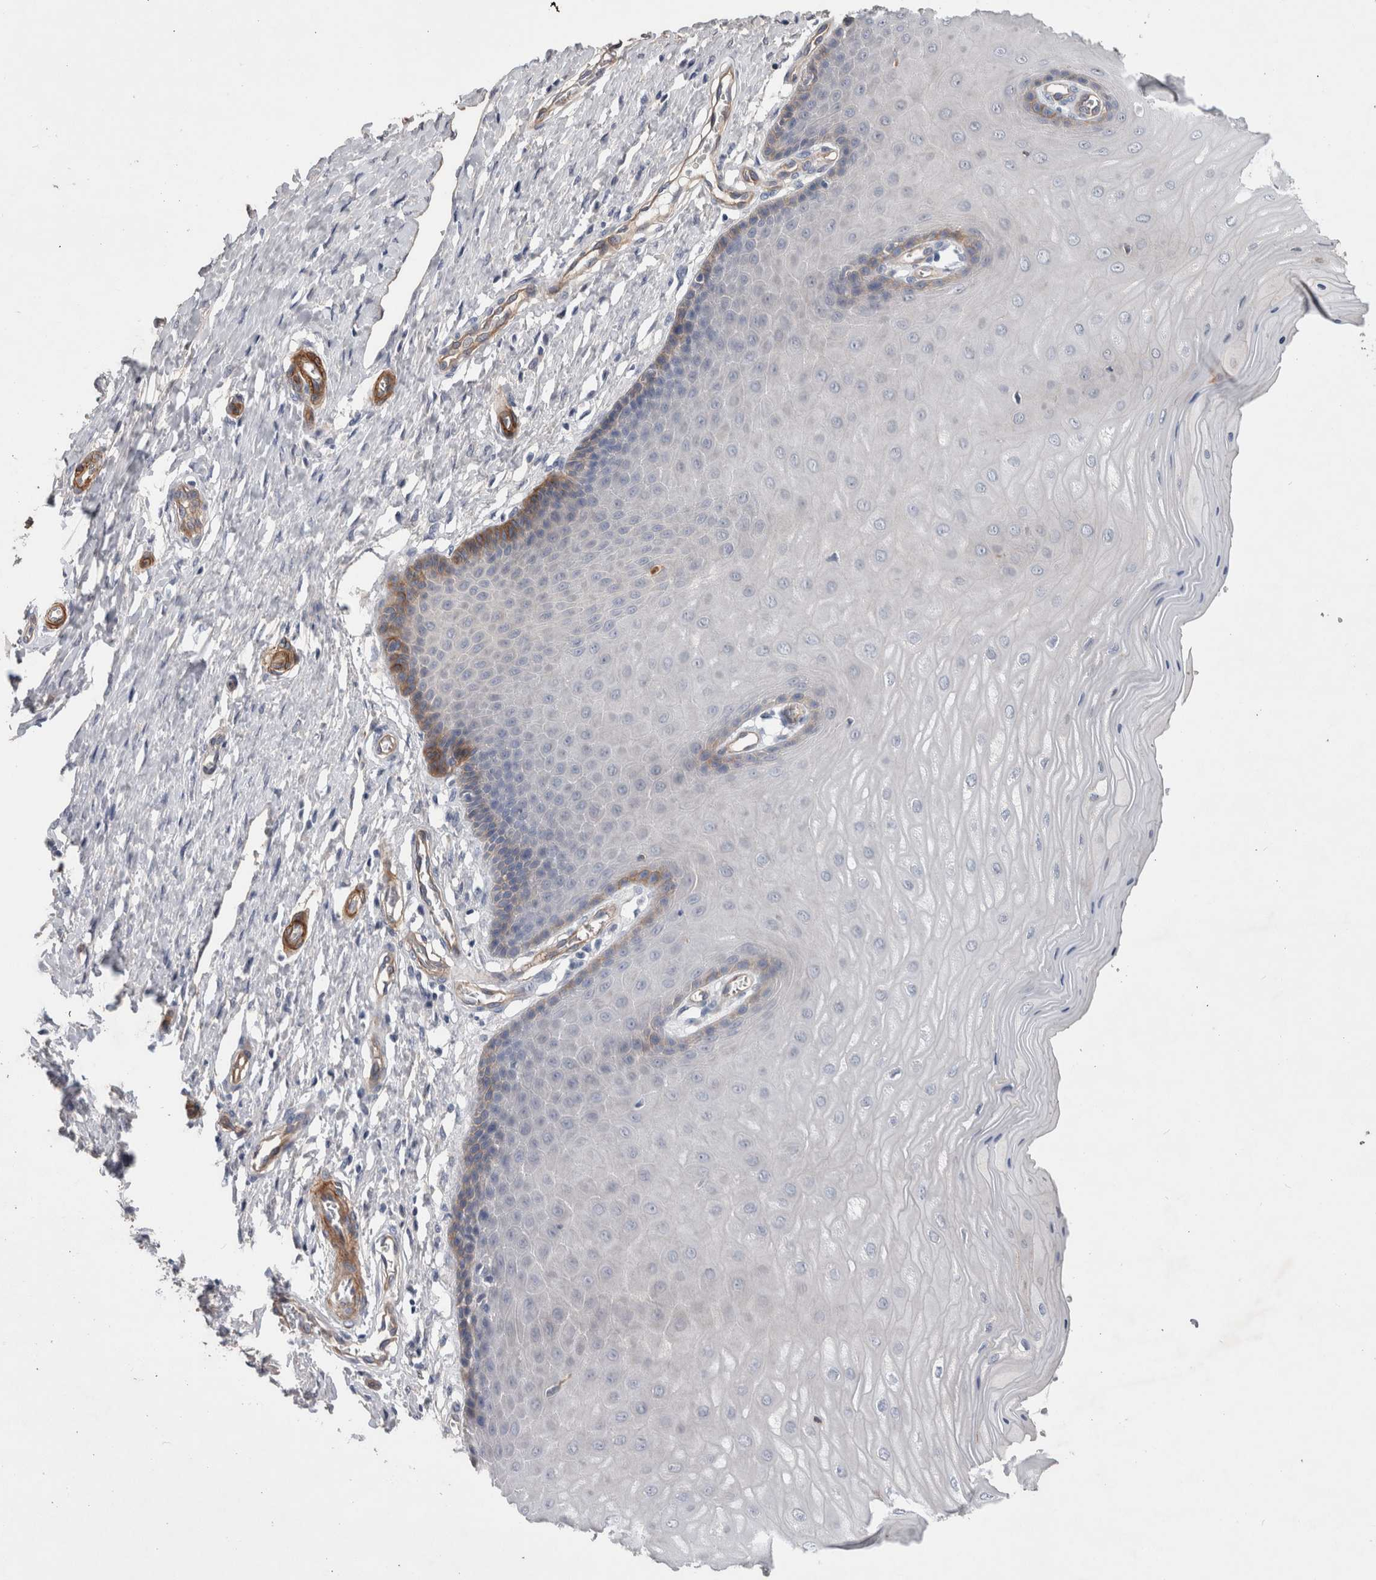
{"staining": {"intensity": "strong", "quantity": "25%-75%", "location": "cytoplasmic/membranous"}, "tissue": "cervix", "cell_type": "Glandular cells", "image_type": "normal", "snomed": [{"axis": "morphology", "description": "Normal tissue, NOS"}, {"axis": "topography", "description": "Cervix"}], "caption": "A brown stain highlights strong cytoplasmic/membranous expression of a protein in glandular cells of normal human cervix. Immunohistochemistry stains the protein of interest in brown and the nuclei are stained blue.", "gene": "BCAM", "patient": {"sex": "female", "age": 55}}